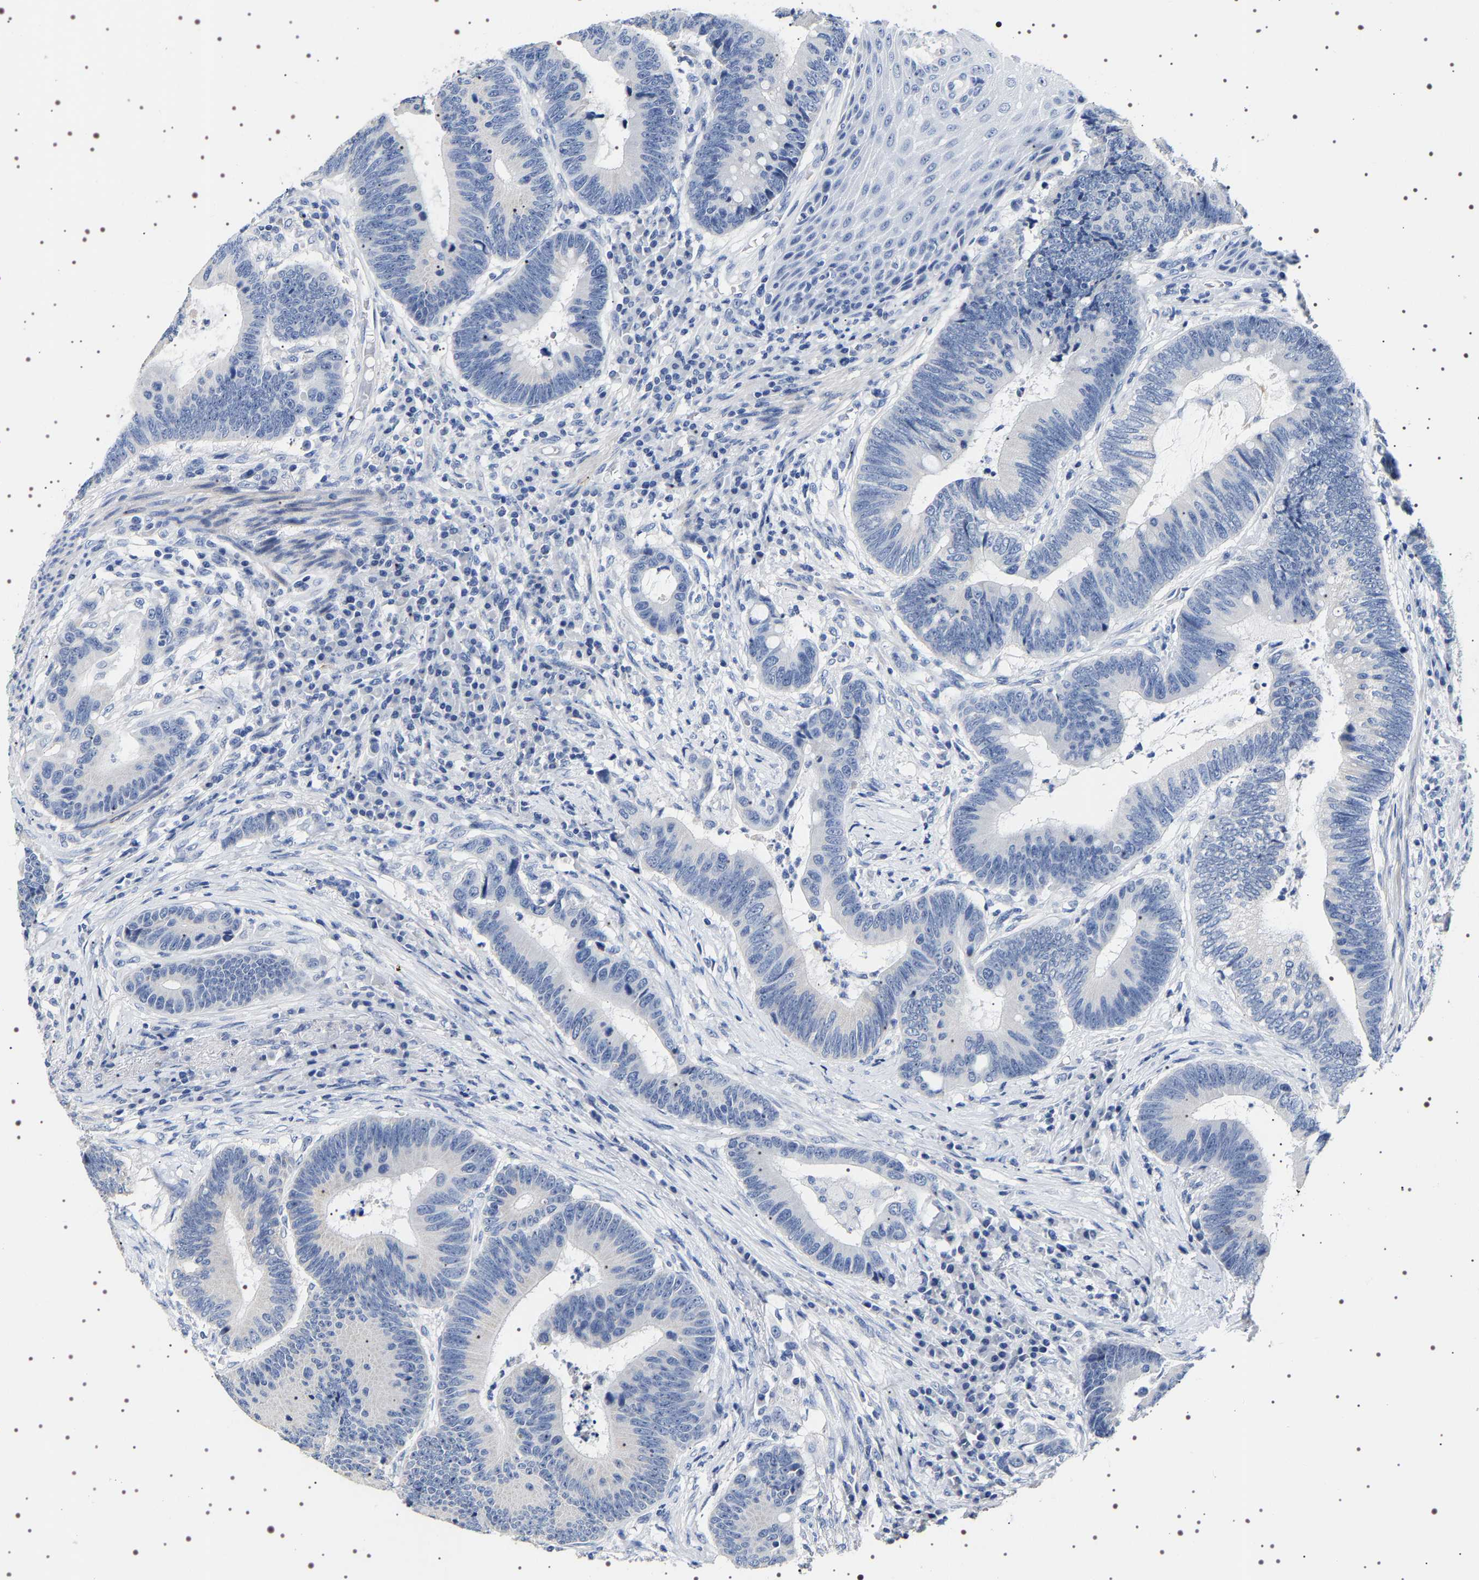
{"staining": {"intensity": "negative", "quantity": "none", "location": "none"}, "tissue": "colorectal cancer", "cell_type": "Tumor cells", "image_type": "cancer", "snomed": [{"axis": "morphology", "description": "Adenocarcinoma, NOS"}, {"axis": "topography", "description": "Rectum"}, {"axis": "topography", "description": "Anal"}], "caption": "This is an immunohistochemistry micrograph of human colorectal cancer (adenocarcinoma). There is no positivity in tumor cells.", "gene": "UBQLN3", "patient": {"sex": "female", "age": 89}}